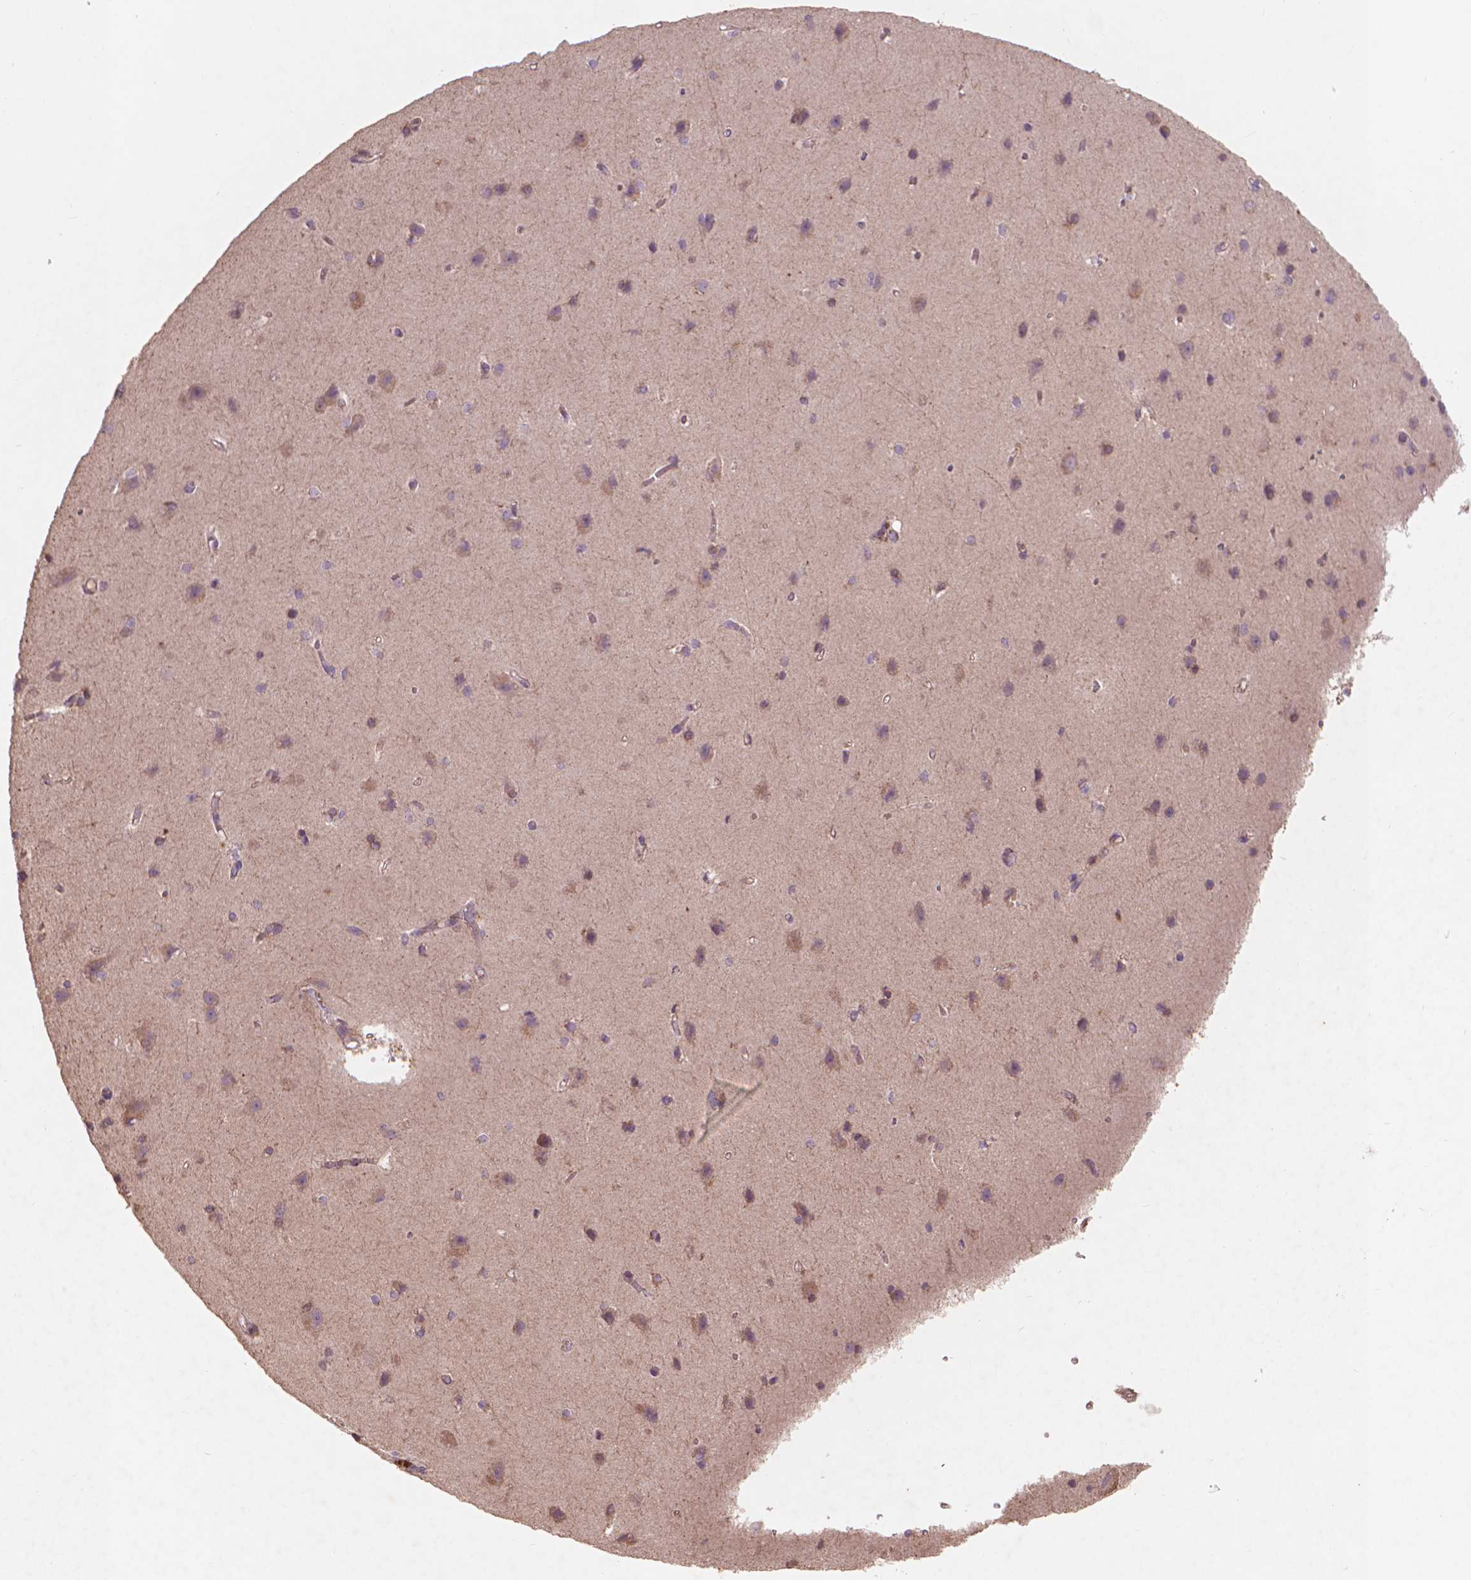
{"staining": {"intensity": "negative", "quantity": "none", "location": "none"}, "tissue": "cerebral cortex", "cell_type": "Endothelial cells", "image_type": "normal", "snomed": [{"axis": "morphology", "description": "Normal tissue, NOS"}, {"axis": "topography", "description": "Cerebral cortex"}], "caption": "Cerebral cortex stained for a protein using immunohistochemistry exhibits no positivity endothelial cells.", "gene": "NLRX1", "patient": {"sex": "male", "age": 37}}